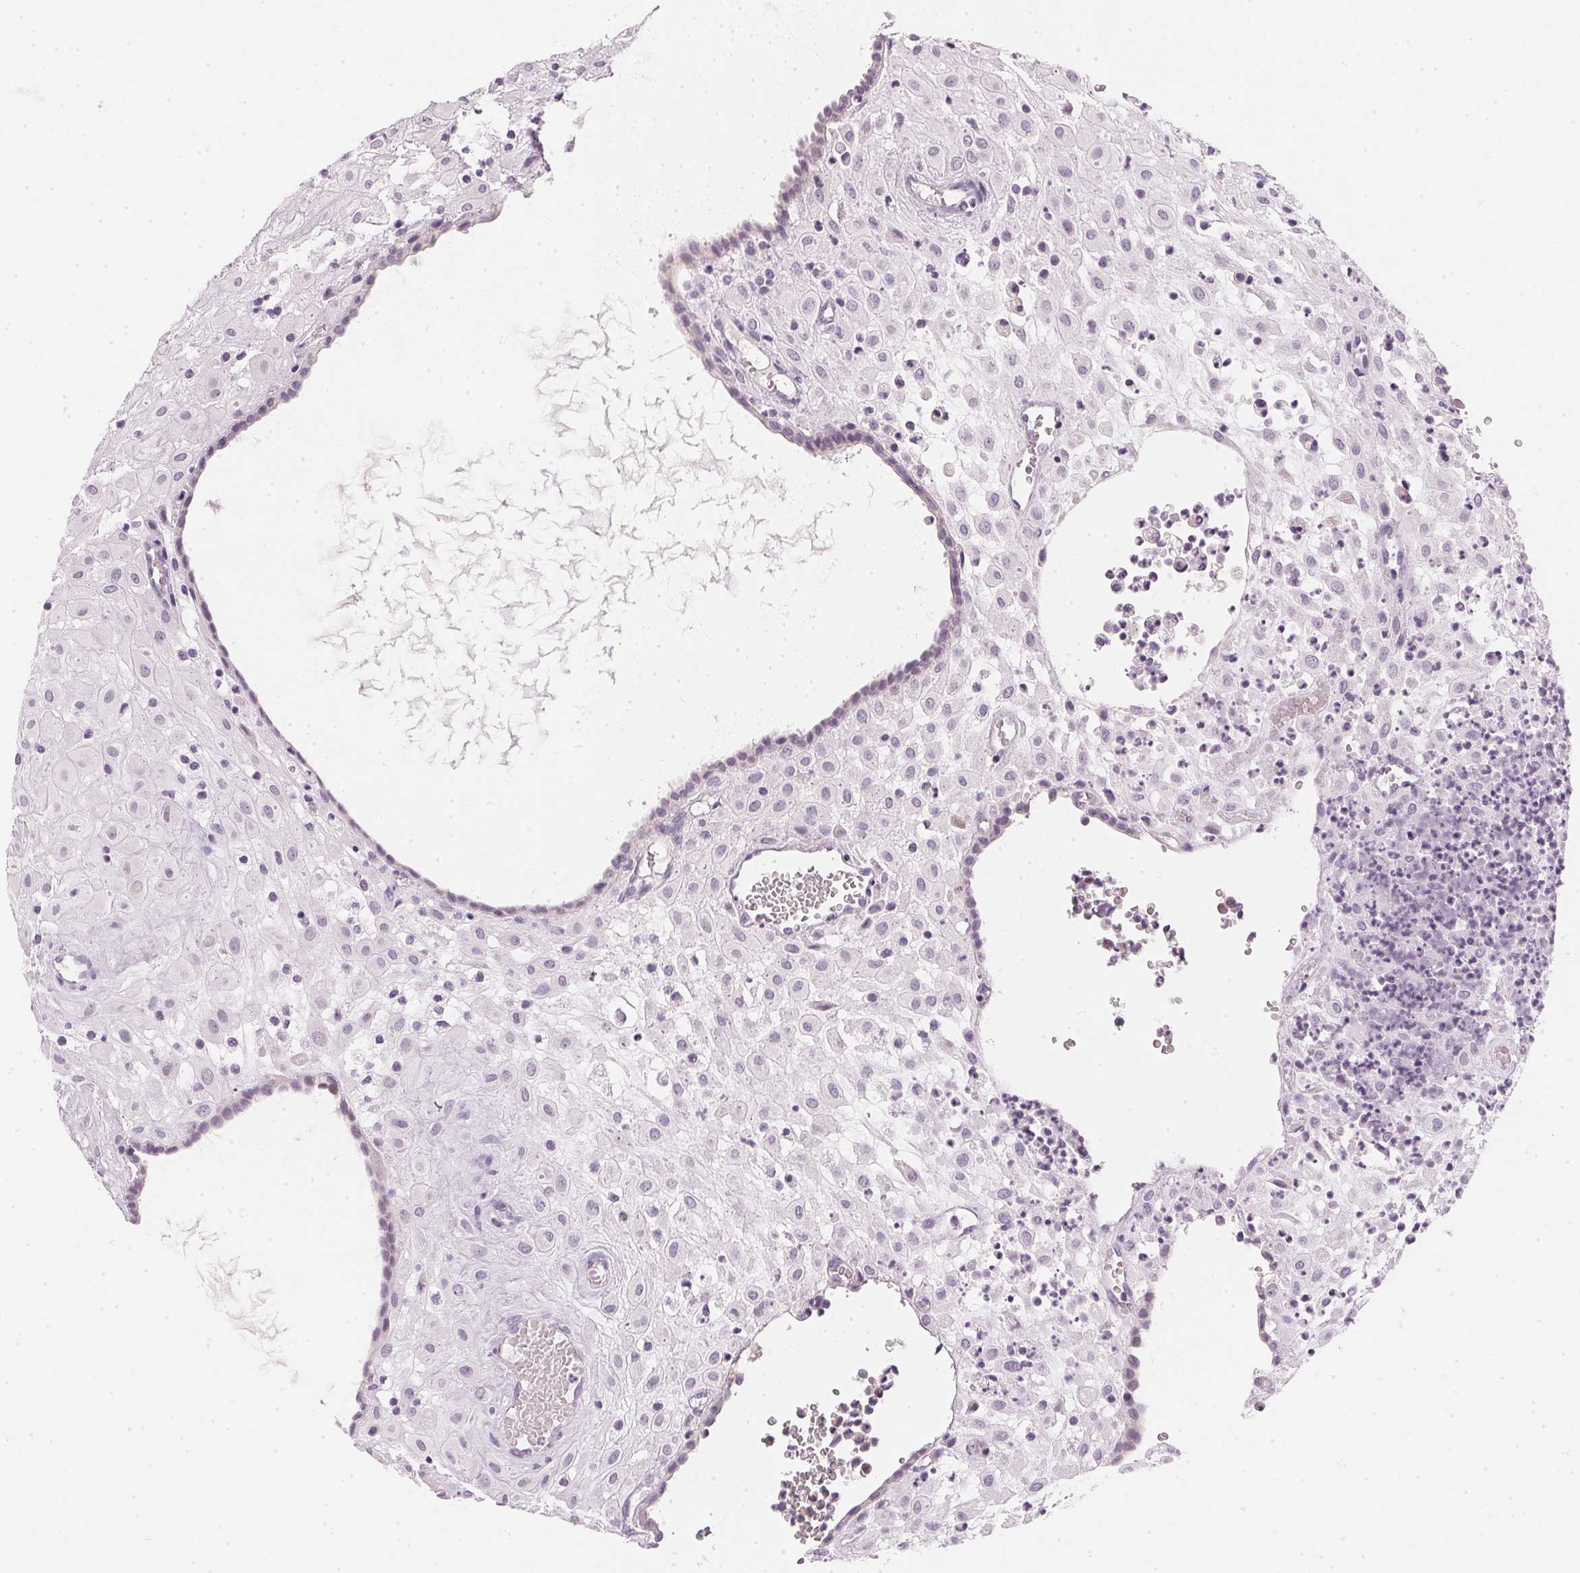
{"staining": {"intensity": "negative", "quantity": "none", "location": "none"}, "tissue": "placenta", "cell_type": "Decidual cells", "image_type": "normal", "snomed": [{"axis": "morphology", "description": "Normal tissue, NOS"}, {"axis": "topography", "description": "Placenta"}], "caption": "IHC histopathology image of unremarkable placenta stained for a protein (brown), which reveals no staining in decidual cells. Brightfield microscopy of immunohistochemistry stained with DAB (brown) and hematoxylin (blue), captured at high magnification.", "gene": "CHST4", "patient": {"sex": "female", "age": 24}}